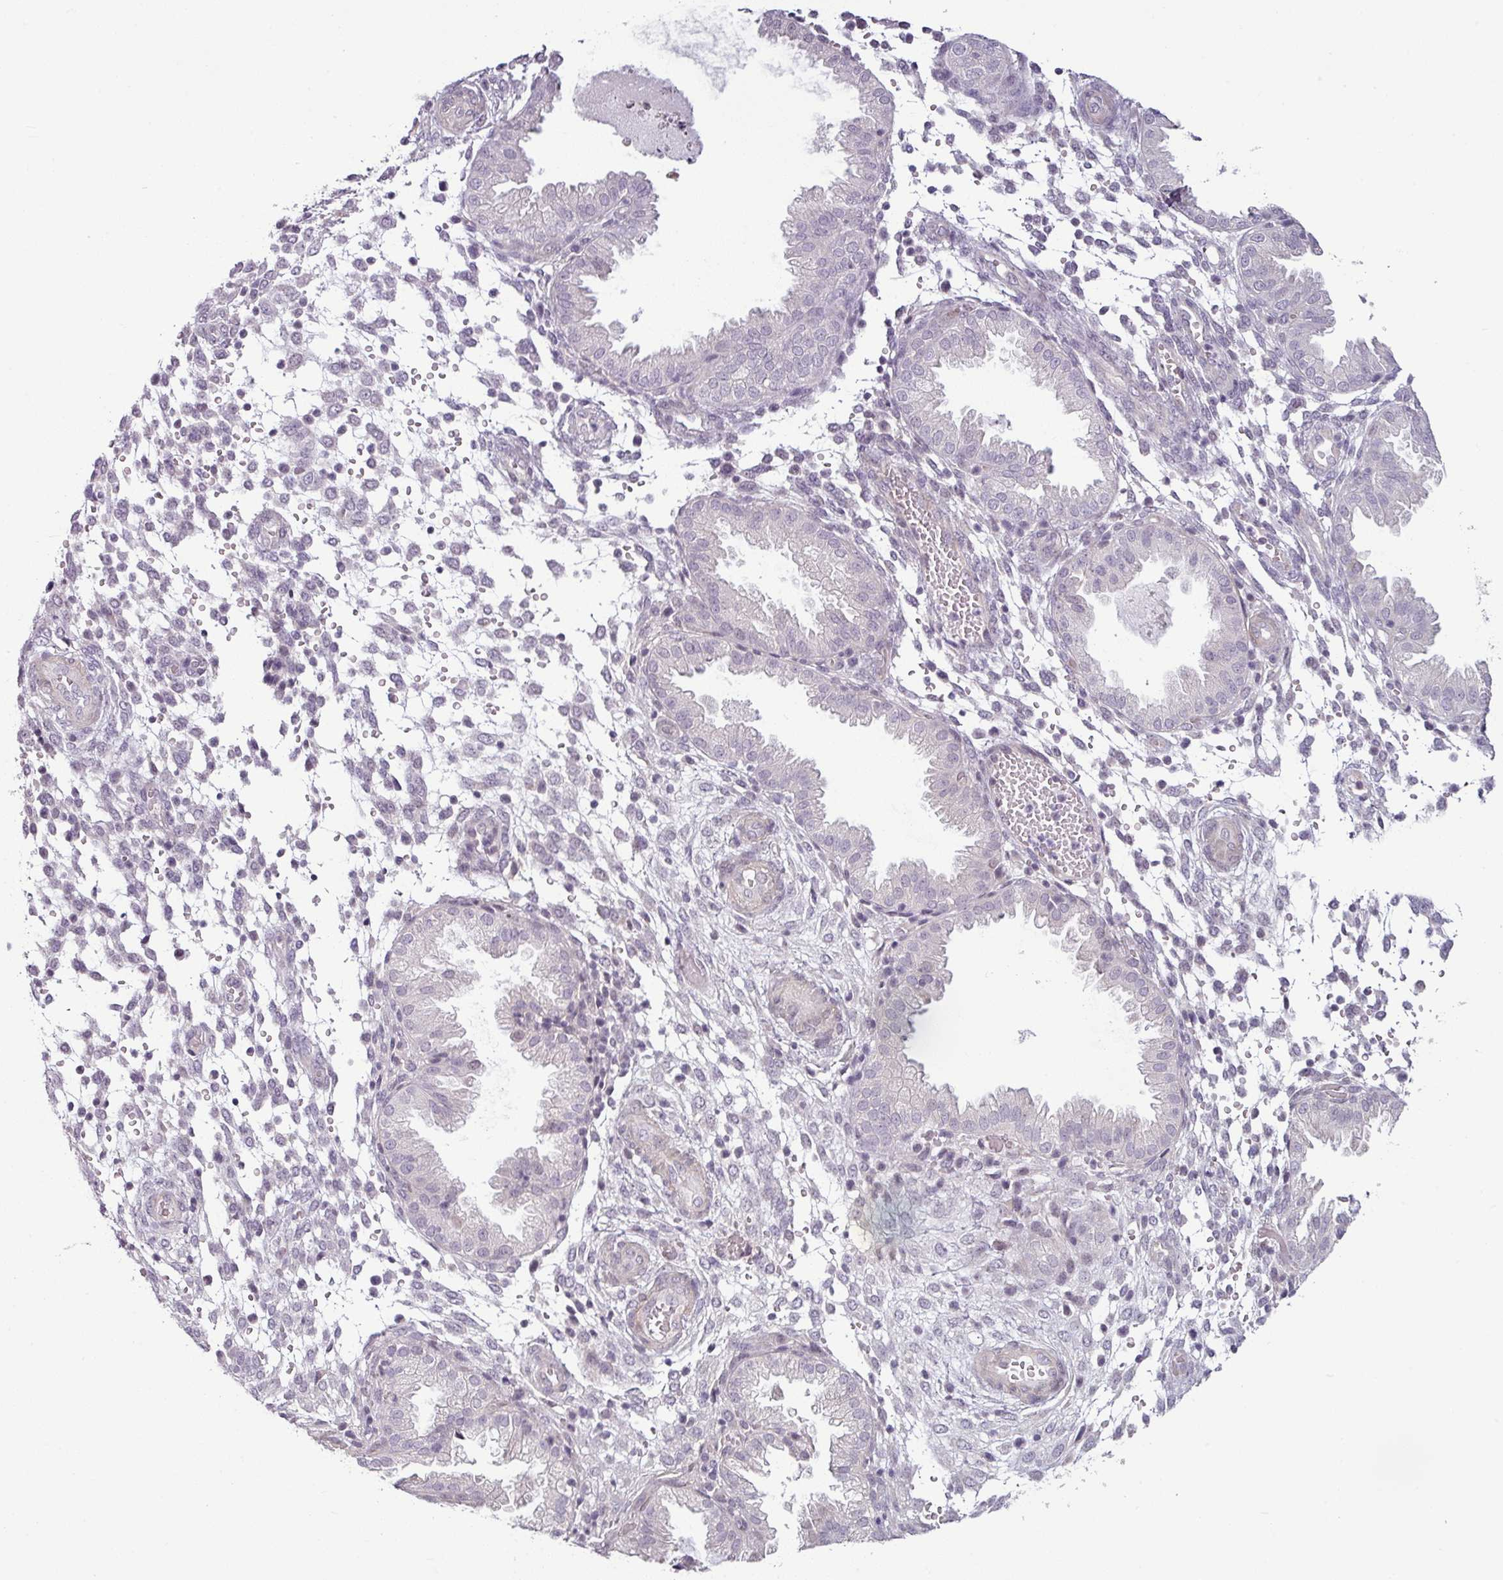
{"staining": {"intensity": "negative", "quantity": "none", "location": "none"}, "tissue": "endometrium", "cell_type": "Cells in endometrial stroma", "image_type": "normal", "snomed": [{"axis": "morphology", "description": "Normal tissue, NOS"}, {"axis": "topography", "description": "Endometrium"}], "caption": "Histopathology image shows no significant protein expression in cells in endometrial stroma of normal endometrium. The staining was performed using DAB to visualize the protein expression in brown, while the nuclei were stained in blue with hematoxylin (Magnification: 20x).", "gene": "OR52D1", "patient": {"sex": "female", "age": 33}}